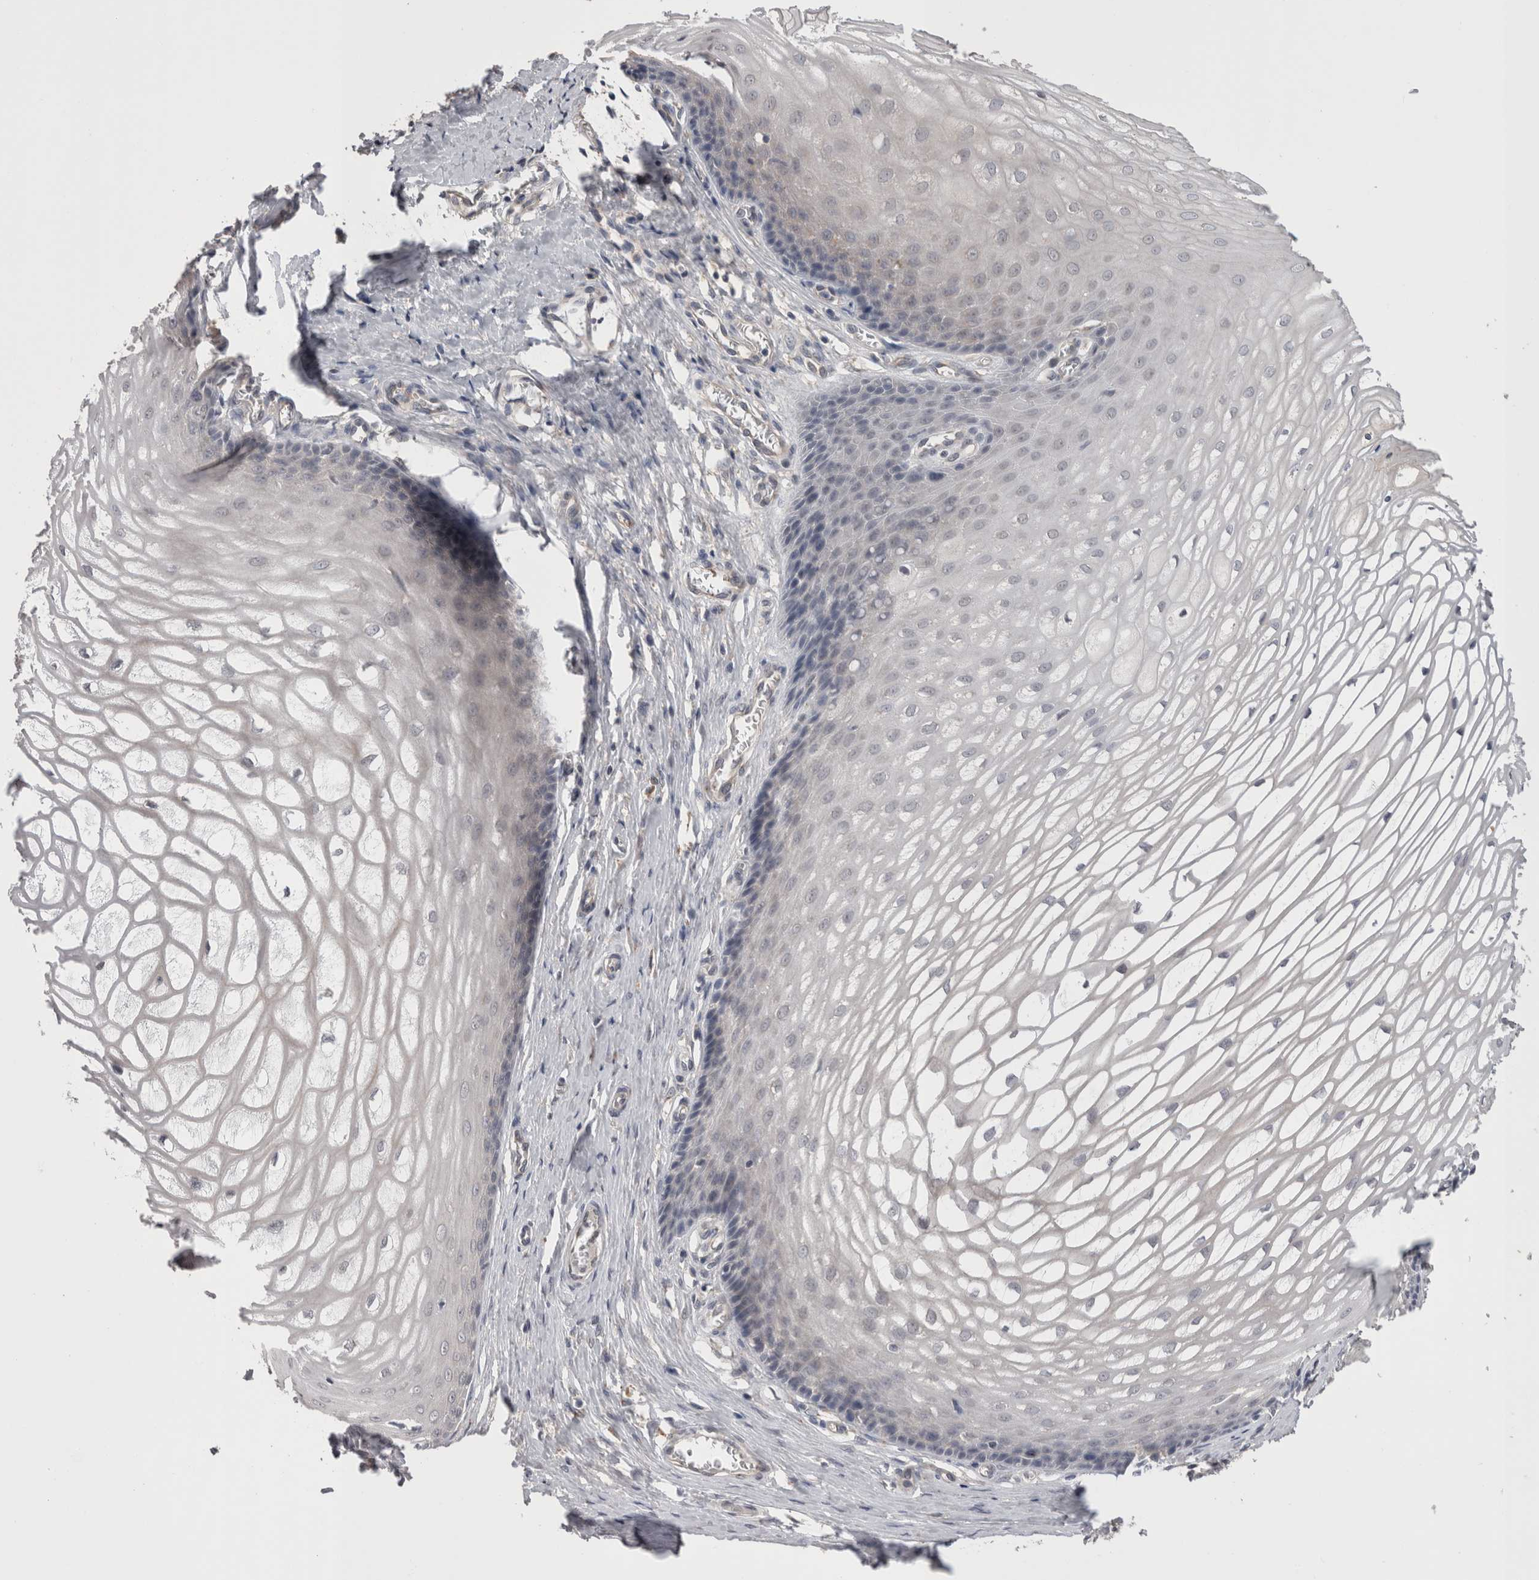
{"staining": {"intensity": "weak", "quantity": ">75%", "location": "cytoplasmic/membranous"}, "tissue": "cervix", "cell_type": "Glandular cells", "image_type": "normal", "snomed": [{"axis": "morphology", "description": "Normal tissue, NOS"}, {"axis": "topography", "description": "Cervix"}], "caption": "Immunohistochemical staining of unremarkable human cervix displays low levels of weak cytoplasmic/membranous expression in approximately >75% of glandular cells.", "gene": "DCTN6", "patient": {"sex": "female", "age": 55}}